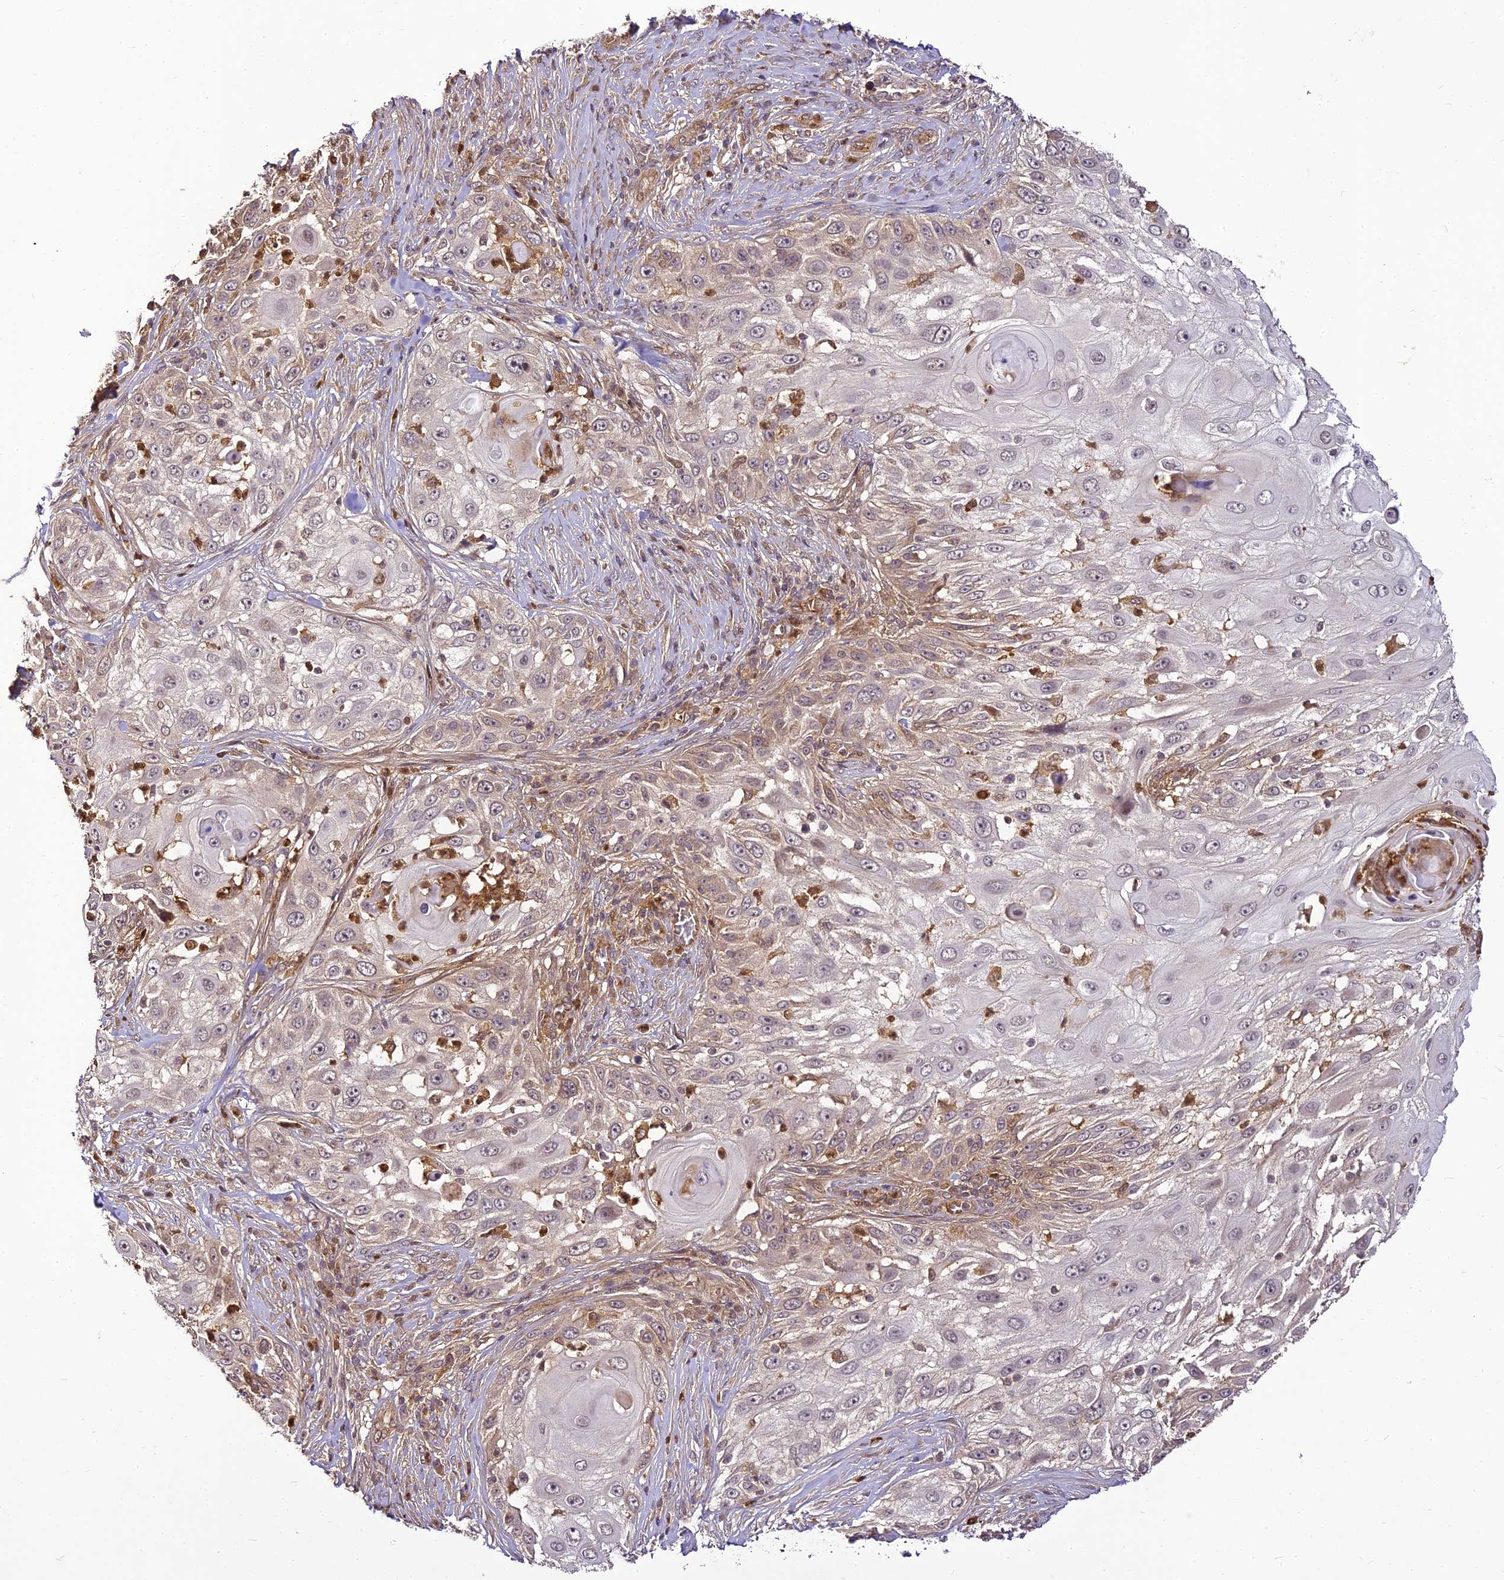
{"staining": {"intensity": "weak", "quantity": "<25%", "location": "cytoplasmic/membranous"}, "tissue": "skin cancer", "cell_type": "Tumor cells", "image_type": "cancer", "snomed": [{"axis": "morphology", "description": "Squamous cell carcinoma, NOS"}, {"axis": "topography", "description": "Skin"}], "caption": "DAB (3,3'-diaminobenzidine) immunohistochemical staining of skin cancer (squamous cell carcinoma) shows no significant expression in tumor cells.", "gene": "BCDIN3D", "patient": {"sex": "female", "age": 44}}